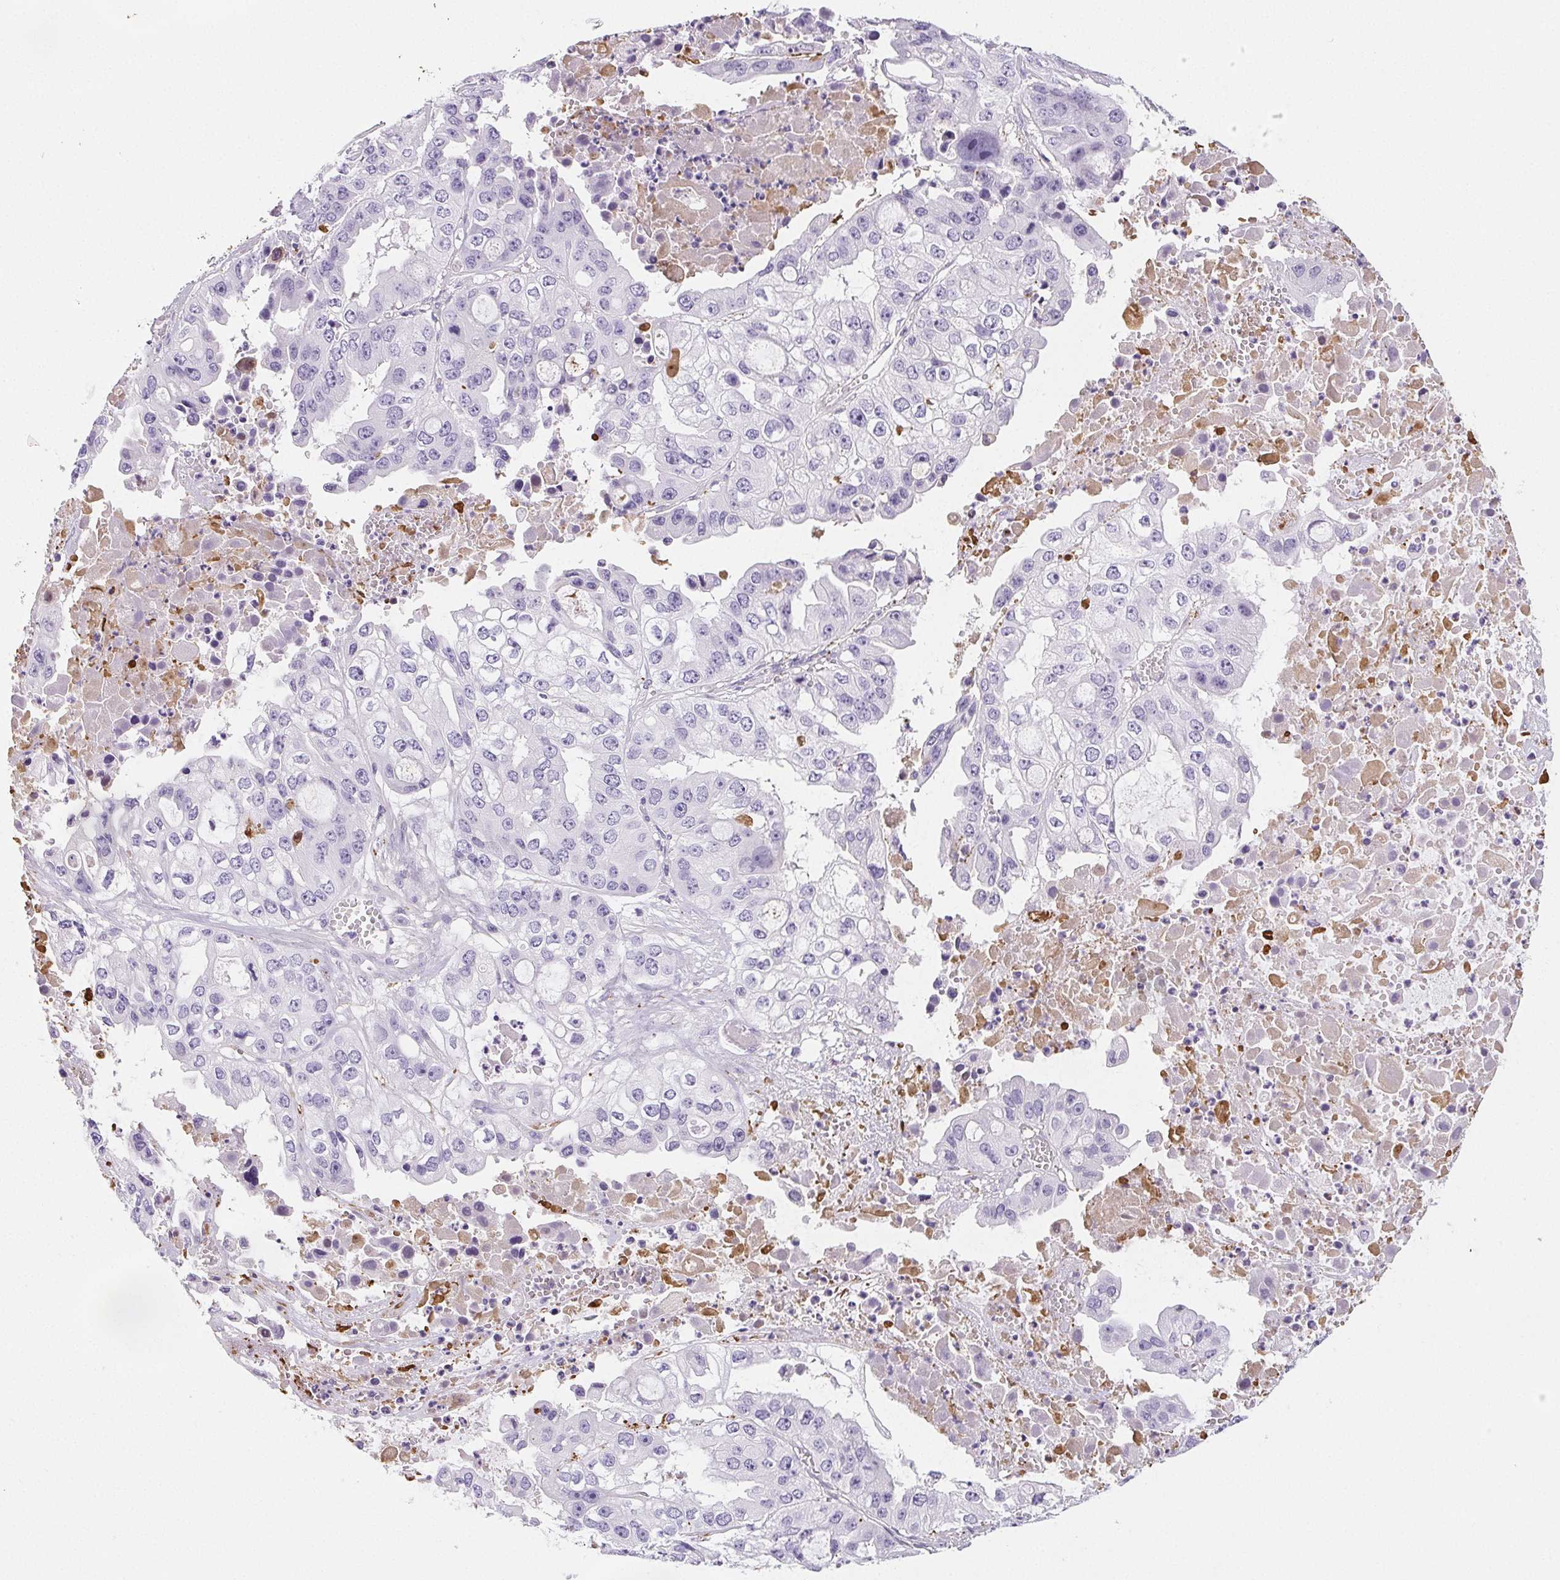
{"staining": {"intensity": "negative", "quantity": "none", "location": "none"}, "tissue": "ovarian cancer", "cell_type": "Tumor cells", "image_type": "cancer", "snomed": [{"axis": "morphology", "description": "Cystadenocarcinoma, serous, NOS"}, {"axis": "topography", "description": "Ovary"}], "caption": "Immunohistochemistry (IHC) histopathology image of neoplastic tissue: ovarian cancer (serous cystadenocarcinoma) stained with DAB displays no significant protein expression in tumor cells.", "gene": "VTN", "patient": {"sex": "female", "age": 56}}